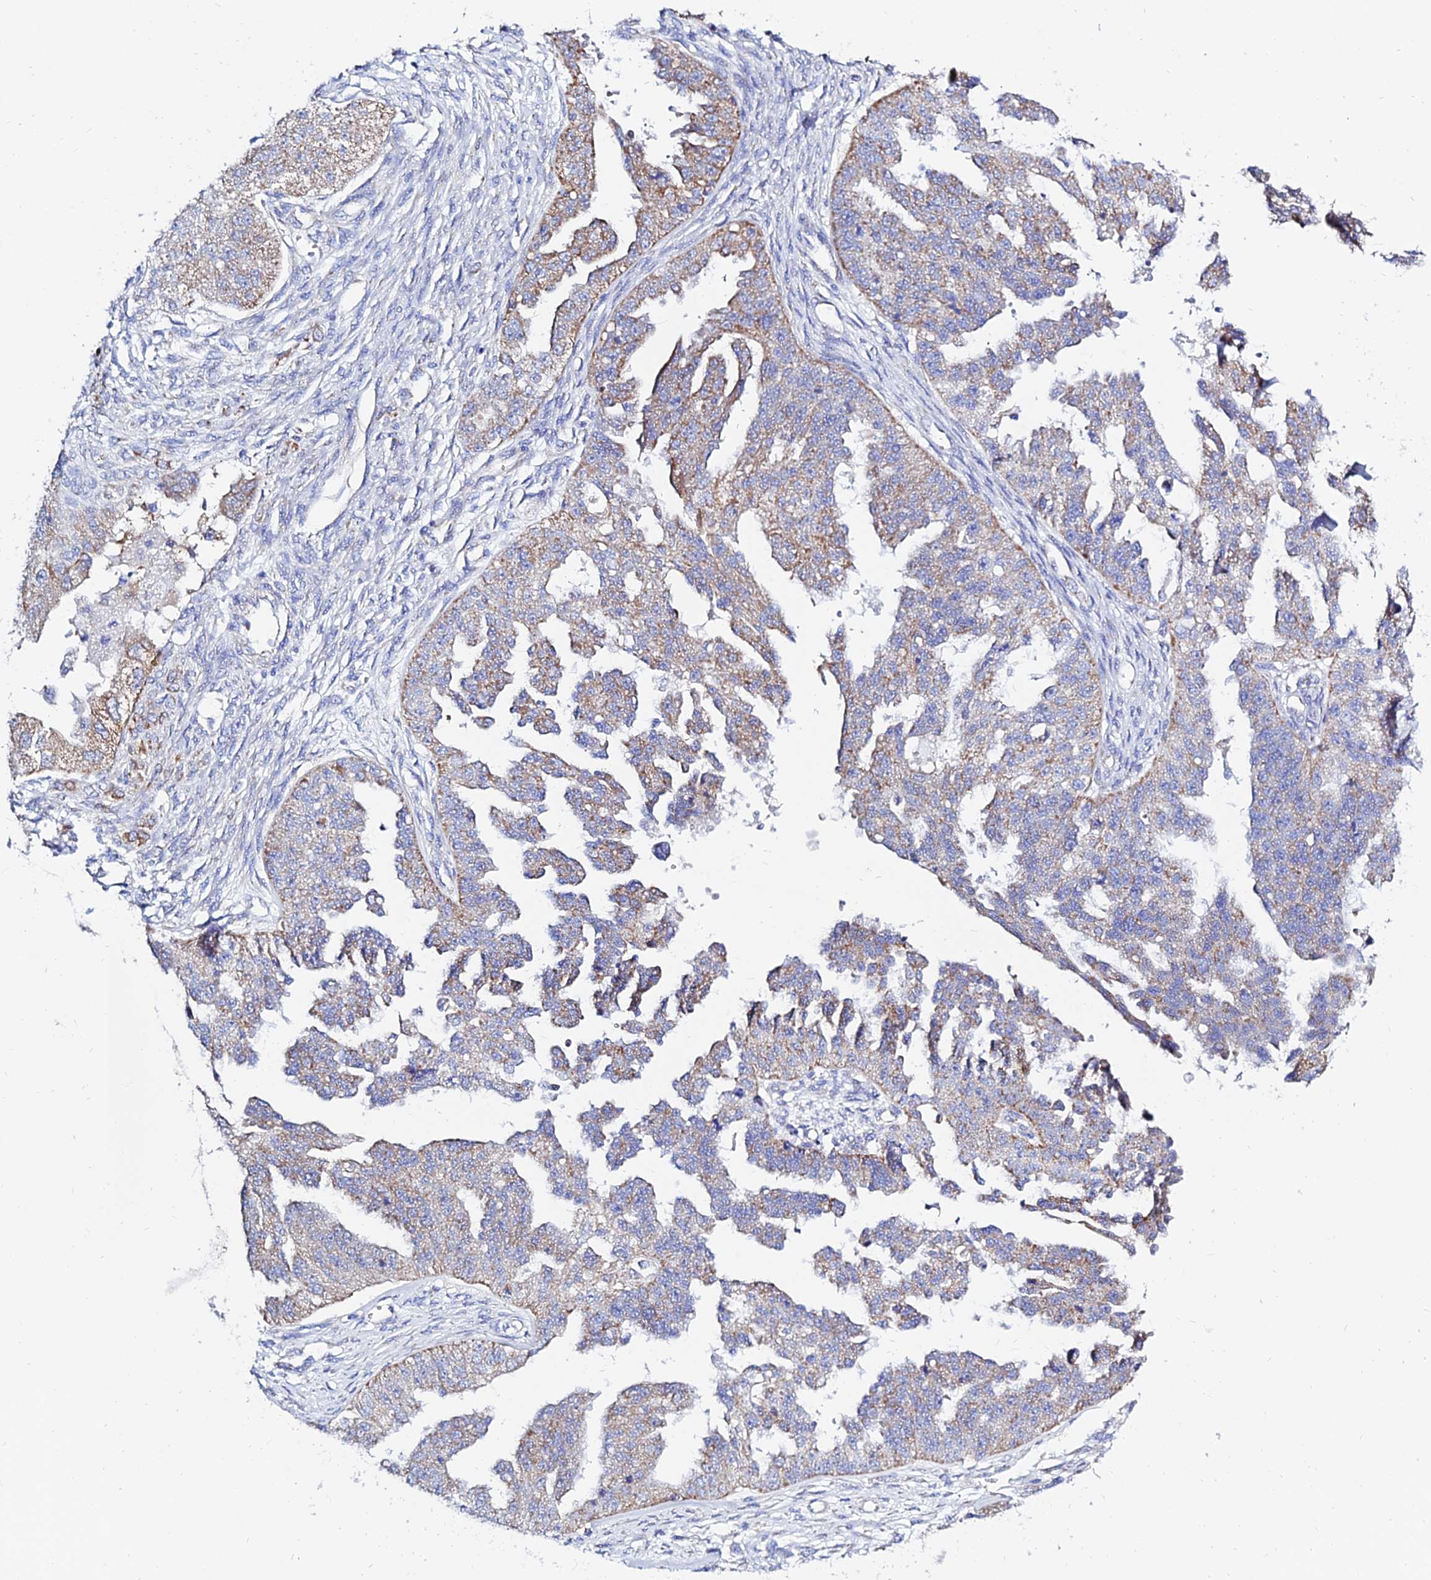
{"staining": {"intensity": "moderate", "quantity": "25%-75%", "location": "cytoplasmic/membranous"}, "tissue": "ovarian cancer", "cell_type": "Tumor cells", "image_type": "cancer", "snomed": [{"axis": "morphology", "description": "Cystadenocarcinoma, serous, NOS"}, {"axis": "topography", "description": "Ovary"}], "caption": "DAB immunohistochemical staining of serous cystadenocarcinoma (ovarian) demonstrates moderate cytoplasmic/membranous protein expression in approximately 25%-75% of tumor cells. Nuclei are stained in blue.", "gene": "MGST1", "patient": {"sex": "female", "age": 58}}